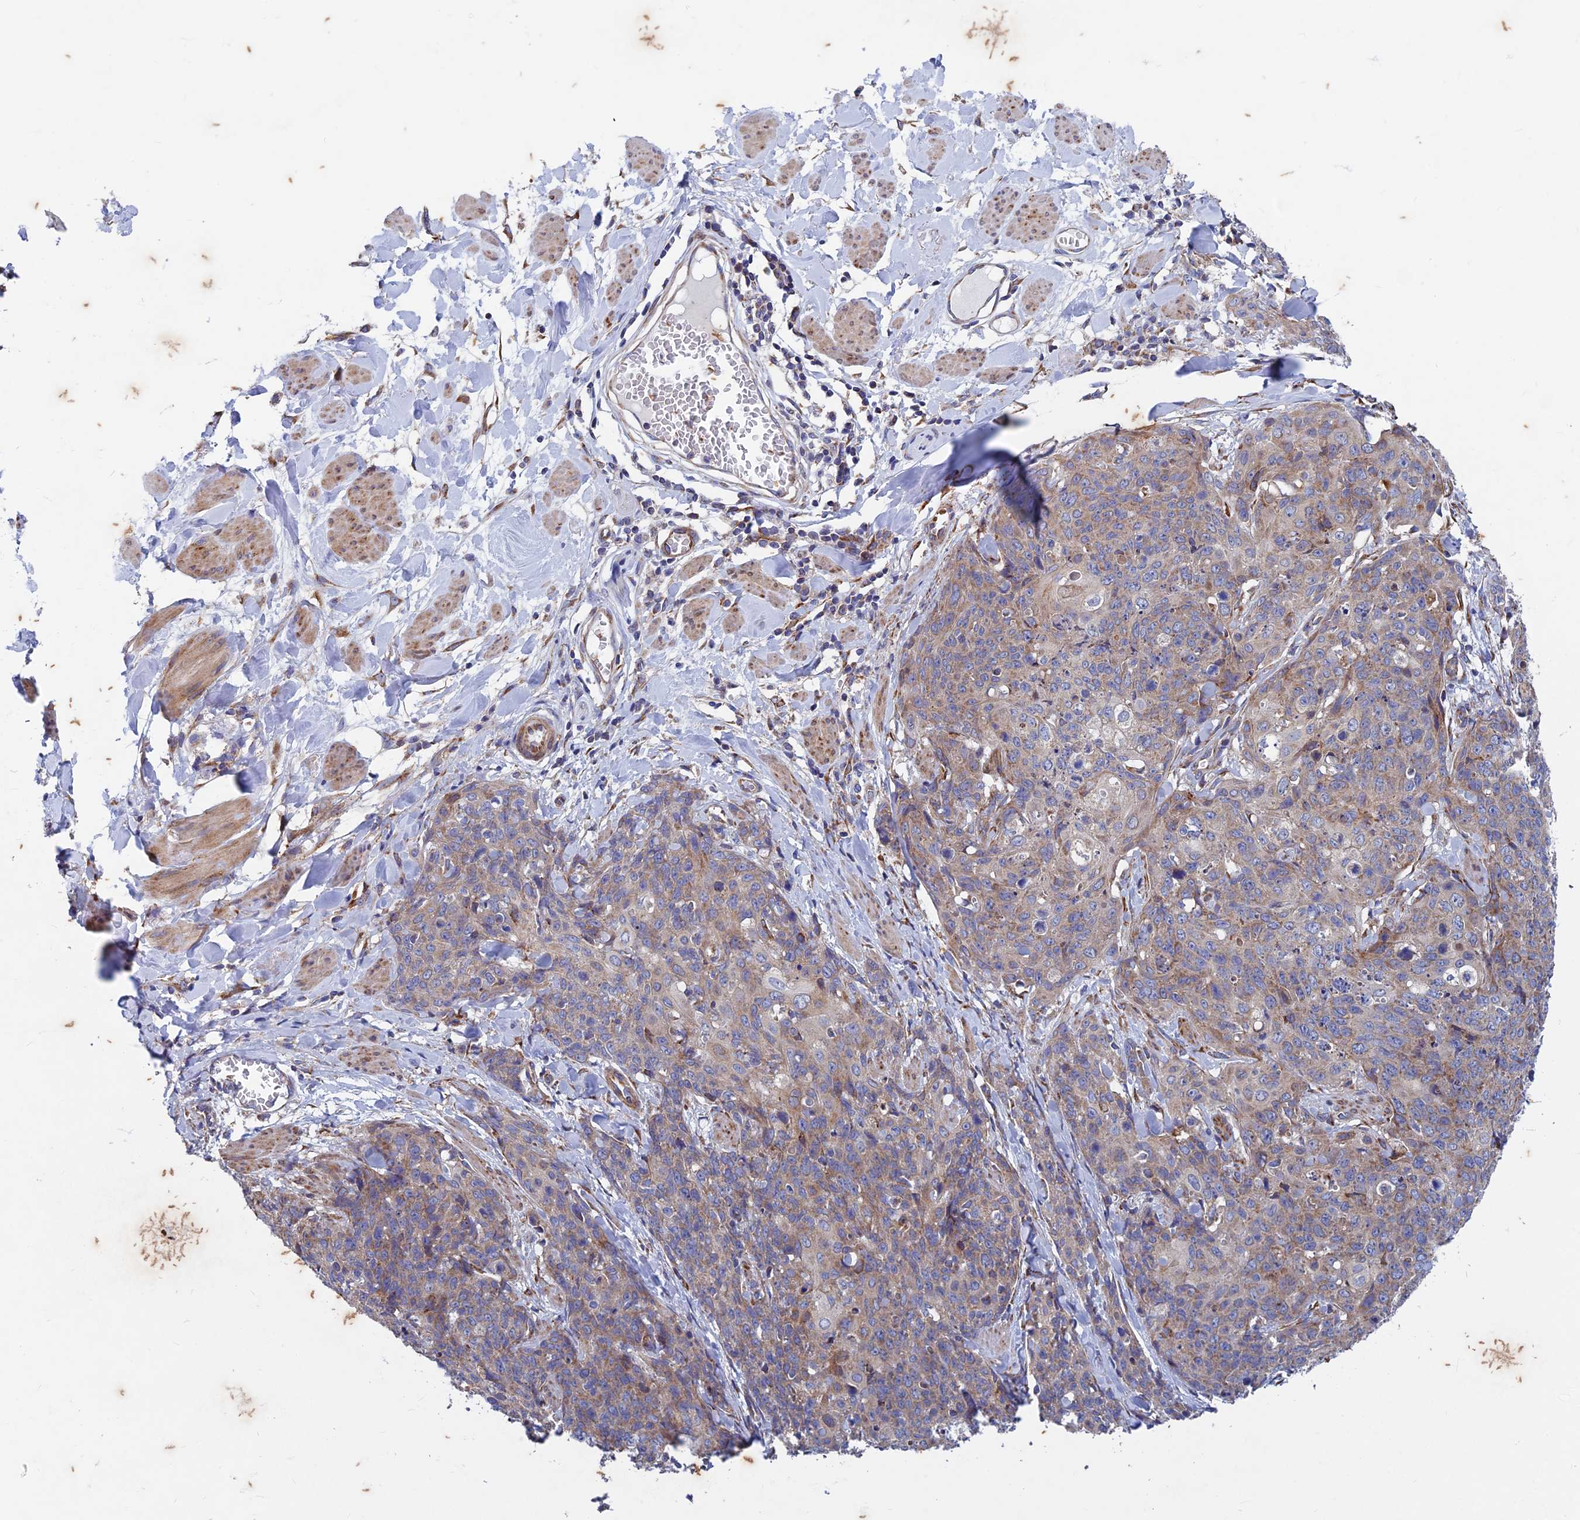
{"staining": {"intensity": "weak", "quantity": "25%-75%", "location": "cytoplasmic/membranous"}, "tissue": "skin cancer", "cell_type": "Tumor cells", "image_type": "cancer", "snomed": [{"axis": "morphology", "description": "Squamous cell carcinoma, NOS"}, {"axis": "topography", "description": "Skin"}, {"axis": "topography", "description": "Vulva"}], "caption": "An image of human skin cancer stained for a protein demonstrates weak cytoplasmic/membranous brown staining in tumor cells. The protein is shown in brown color, while the nuclei are stained blue.", "gene": "AP4S1", "patient": {"sex": "female", "age": 85}}